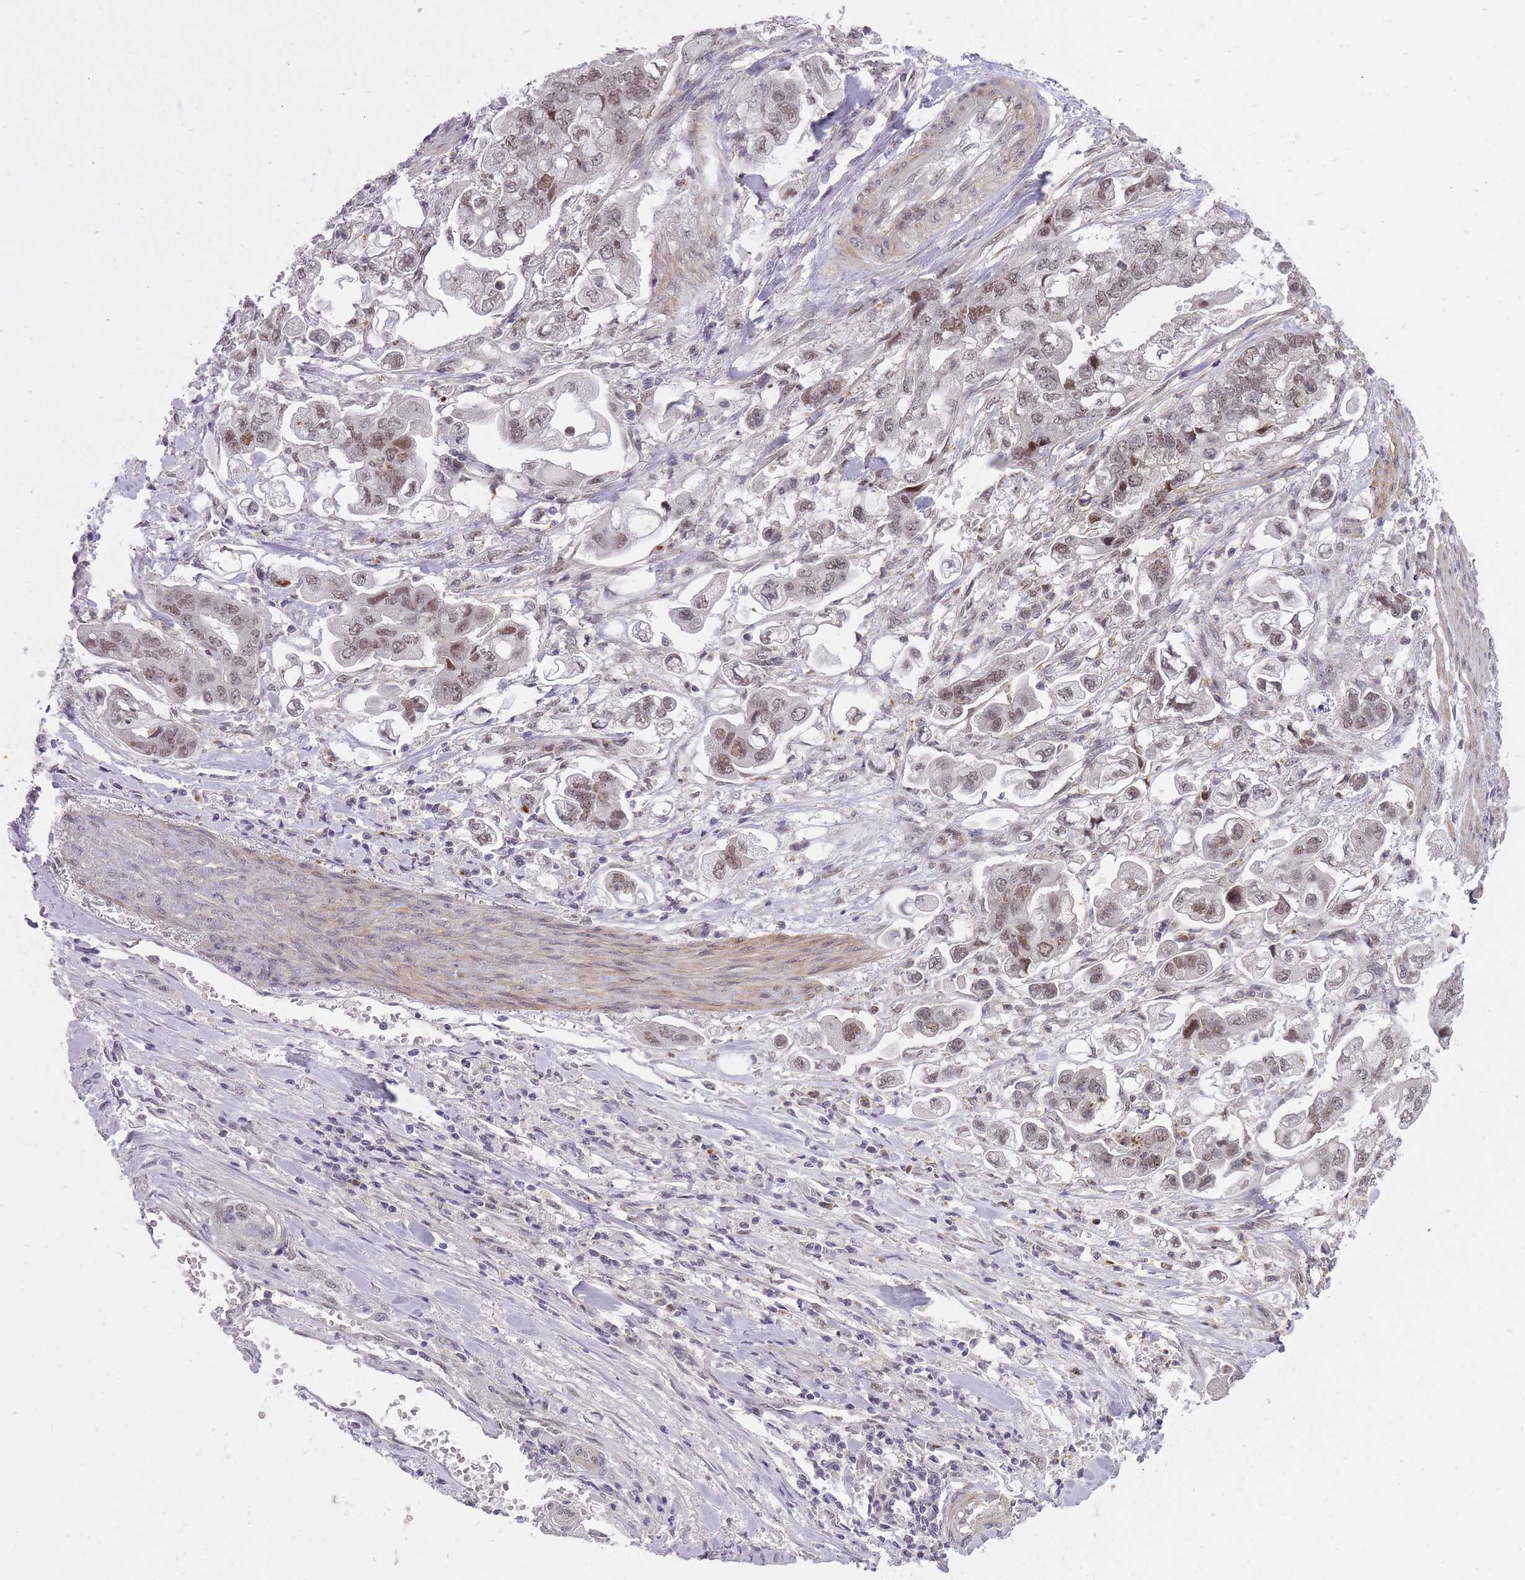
{"staining": {"intensity": "moderate", "quantity": ">75%", "location": "nuclear"}, "tissue": "stomach cancer", "cell_type": "Tumor cells", "image_type": "cancer", "snomed": [{"axis": "morphology", "description": "Adenocarcinoma, NOS"}, {"axis": "topography", "description": "Stomach"}], "caption": "About >75% of tumor cells in stomach adenocarcinoma display moderate nuclear protein expression as visualized by brown immunohistochemical staining.", "gene": "TIGD1", "patient": {"sex": "male", "age": 62}}